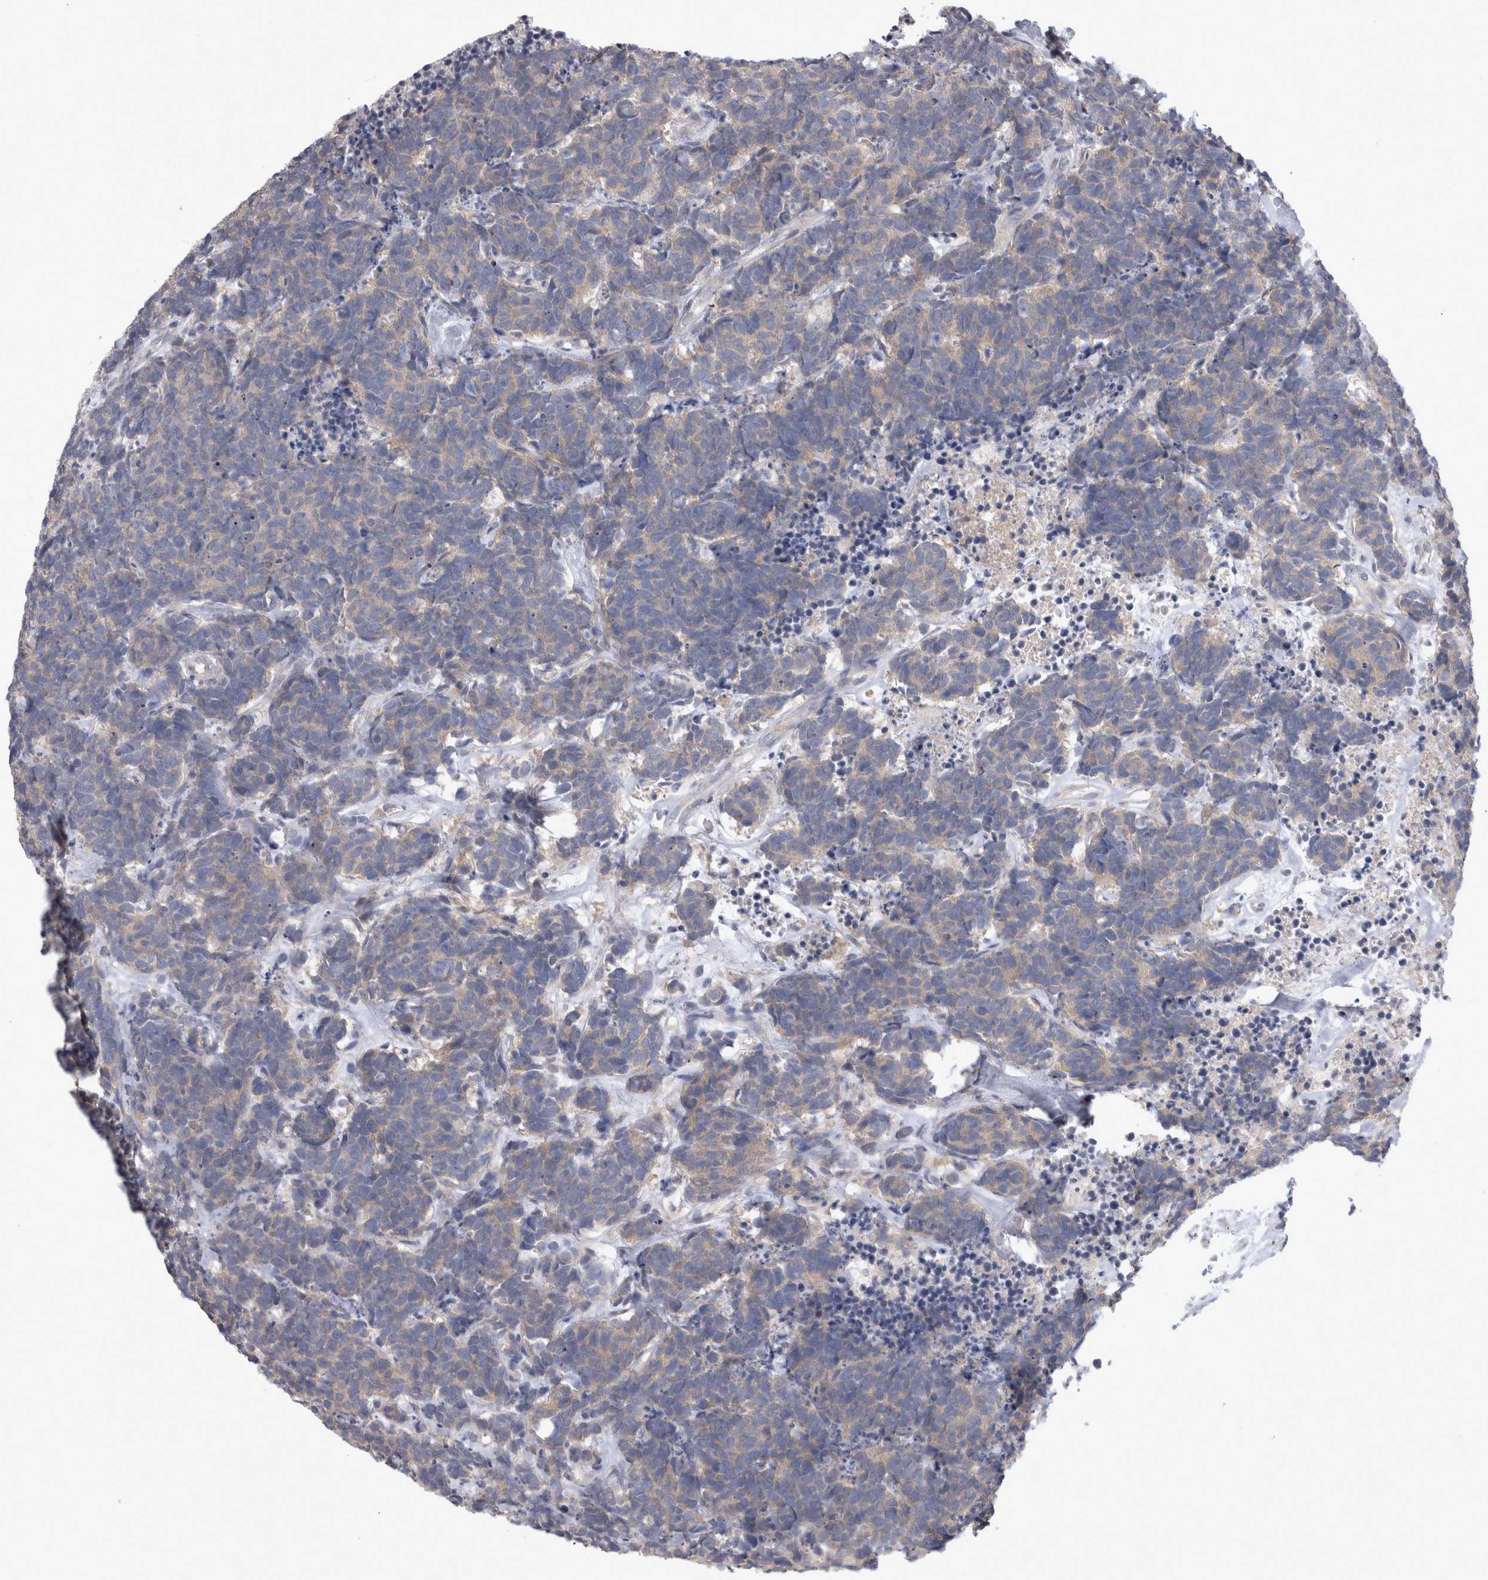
{"staining": {"intensity": "weak", "quantity": "<25%", "location": "cytoplasmic/membranous"}, "tissue": "carcinoid", "cell_type": "Tumor cells", "image_type": "cancer", "snomed": [{"axis": "morphology", "description": "Carcinoma, NOS"}, {"axis": "morphology", "description": "Carcinoid, malignant, NOS"}, {"axis": "topography", "description": "Urinary bladder"}], "caption": "Tumor cells are negative for brown protein staining in carcinoid.", "gene": "LRRC40", "patient": {"sex": "male", "age": 57}}